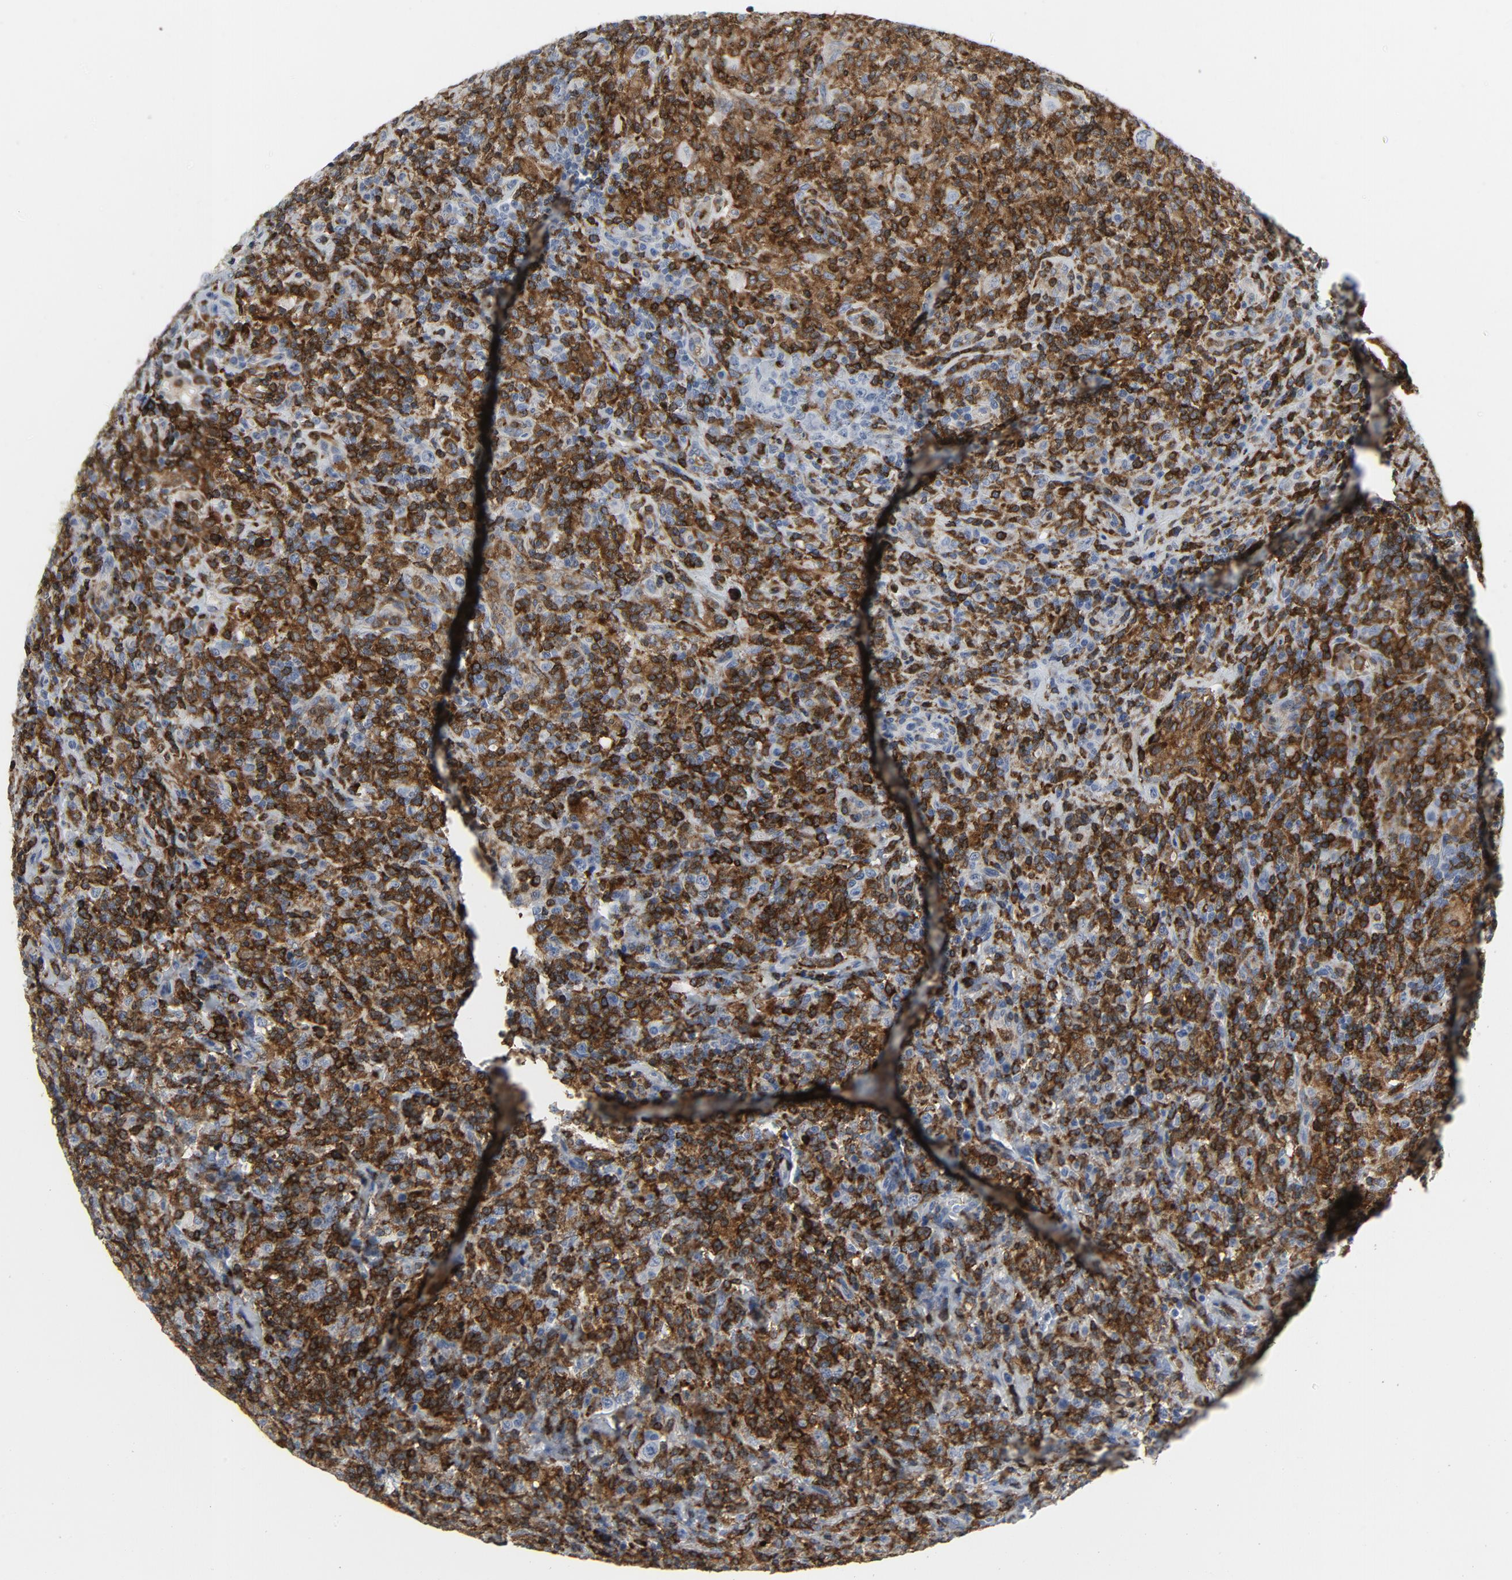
{"staining": {"intensity": "negative", "quantity": "none", "location": "none"}, "tissue": "lymphoma", "cell_type": "Tumor cells", "image_type": "cancer", "snomed": [{"axis": "morphology", "description": "Hodgkin's disease, NOS"}, {"axis": "topography", "description": "Lymph node"}], "caption": "Tumor cells are negative for protein expression in human Hodgkin's disease.", "gene": "LCP2", "patient": {"sex": "male", "age": 65}}